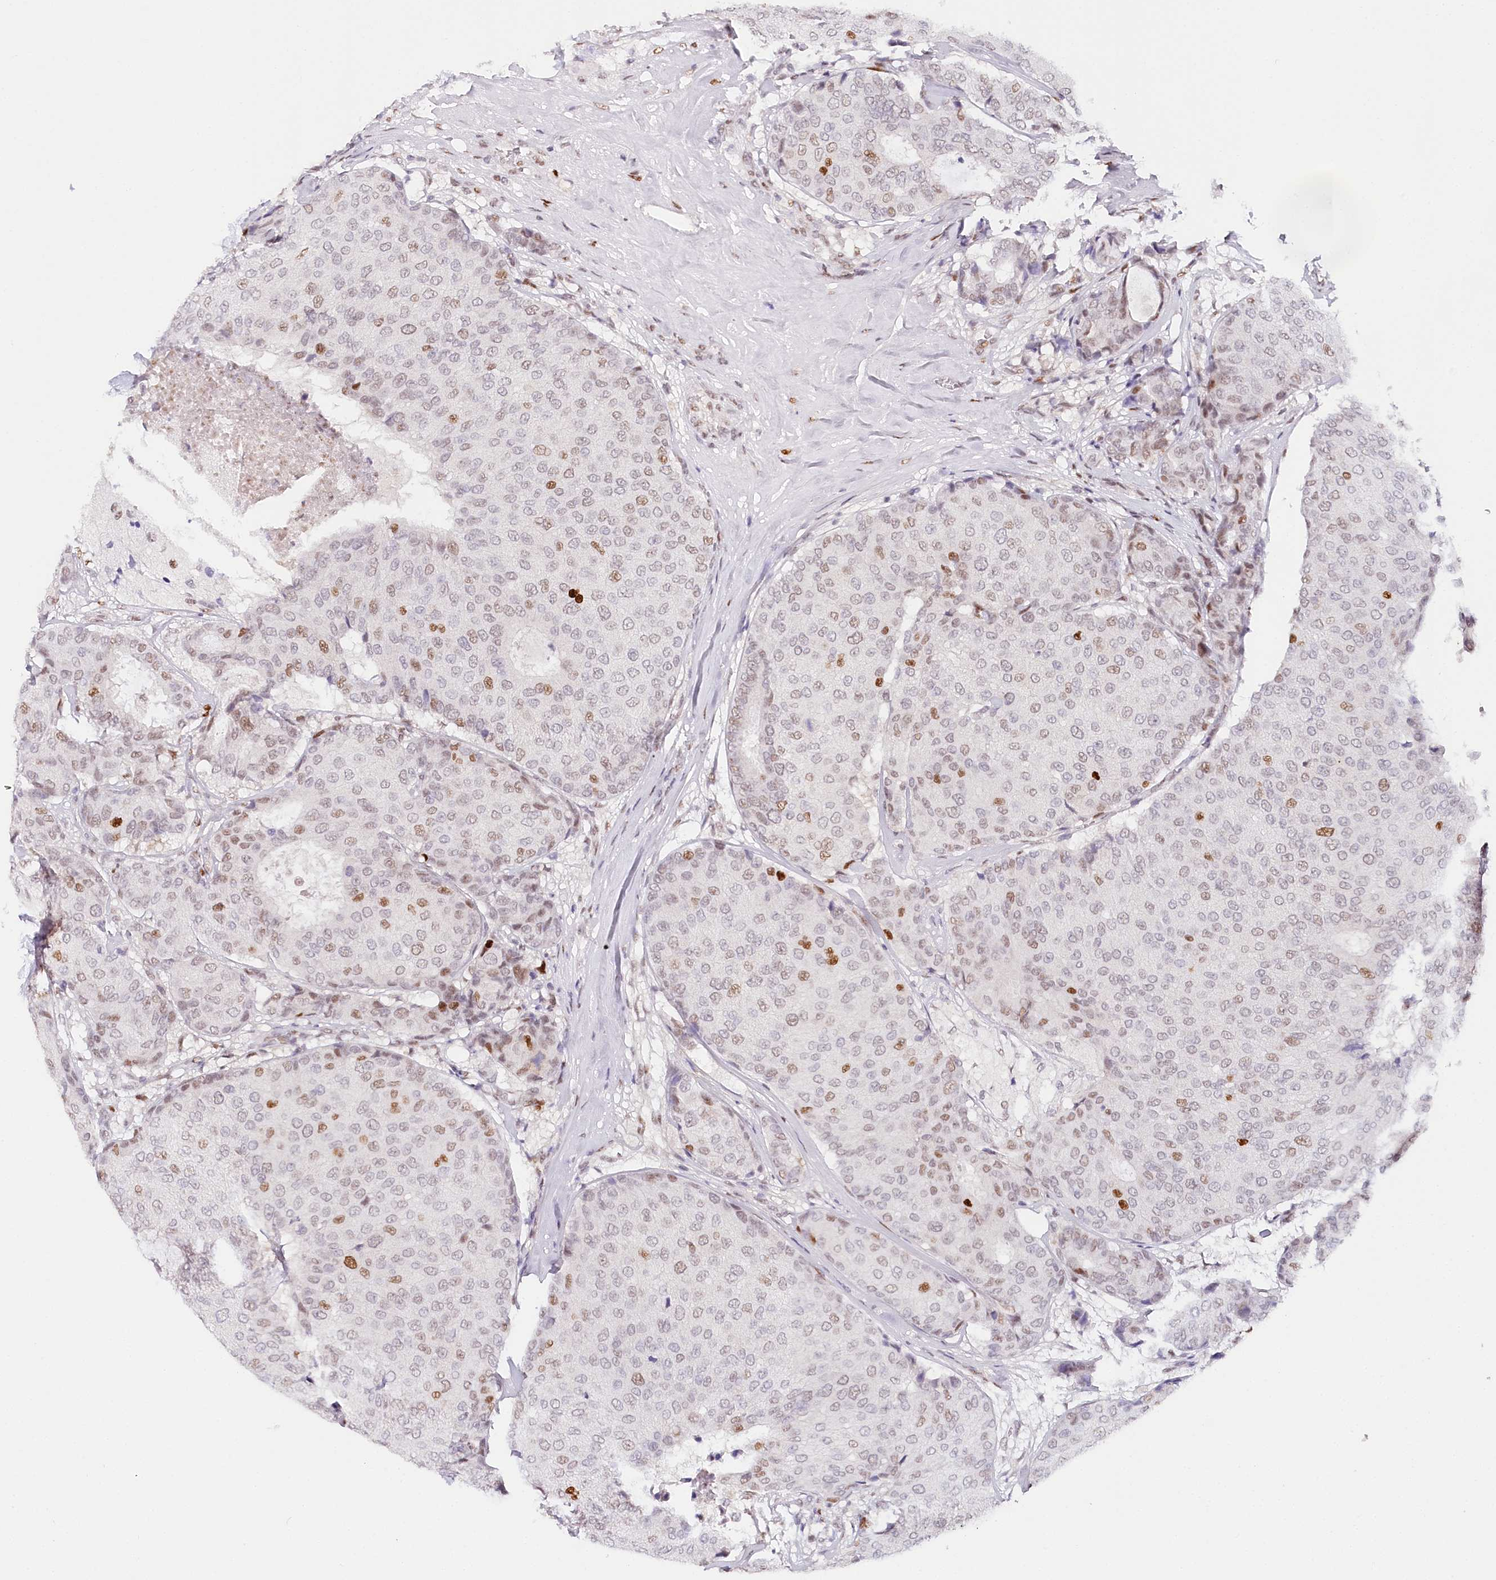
{"staining": {"intensity": "moderate", "quantity": "<25%", "location": "nuclear"}, "tissue": "breast cancer", "cell_type": "Tumor cells", "image_type": "cancer", "snomed": [{"axis": "morphology", "description": "Duct carcinoma"}, {"axis": "topography", "description": "Breast"}], "caption": "A photomicrograph of human breast invasive ductal carcinoma stained for a protein reveals moderate nuclear brown staining in tumor cells.", "gene": "TP53", "patient": {"sex": "female", "age": 75}}